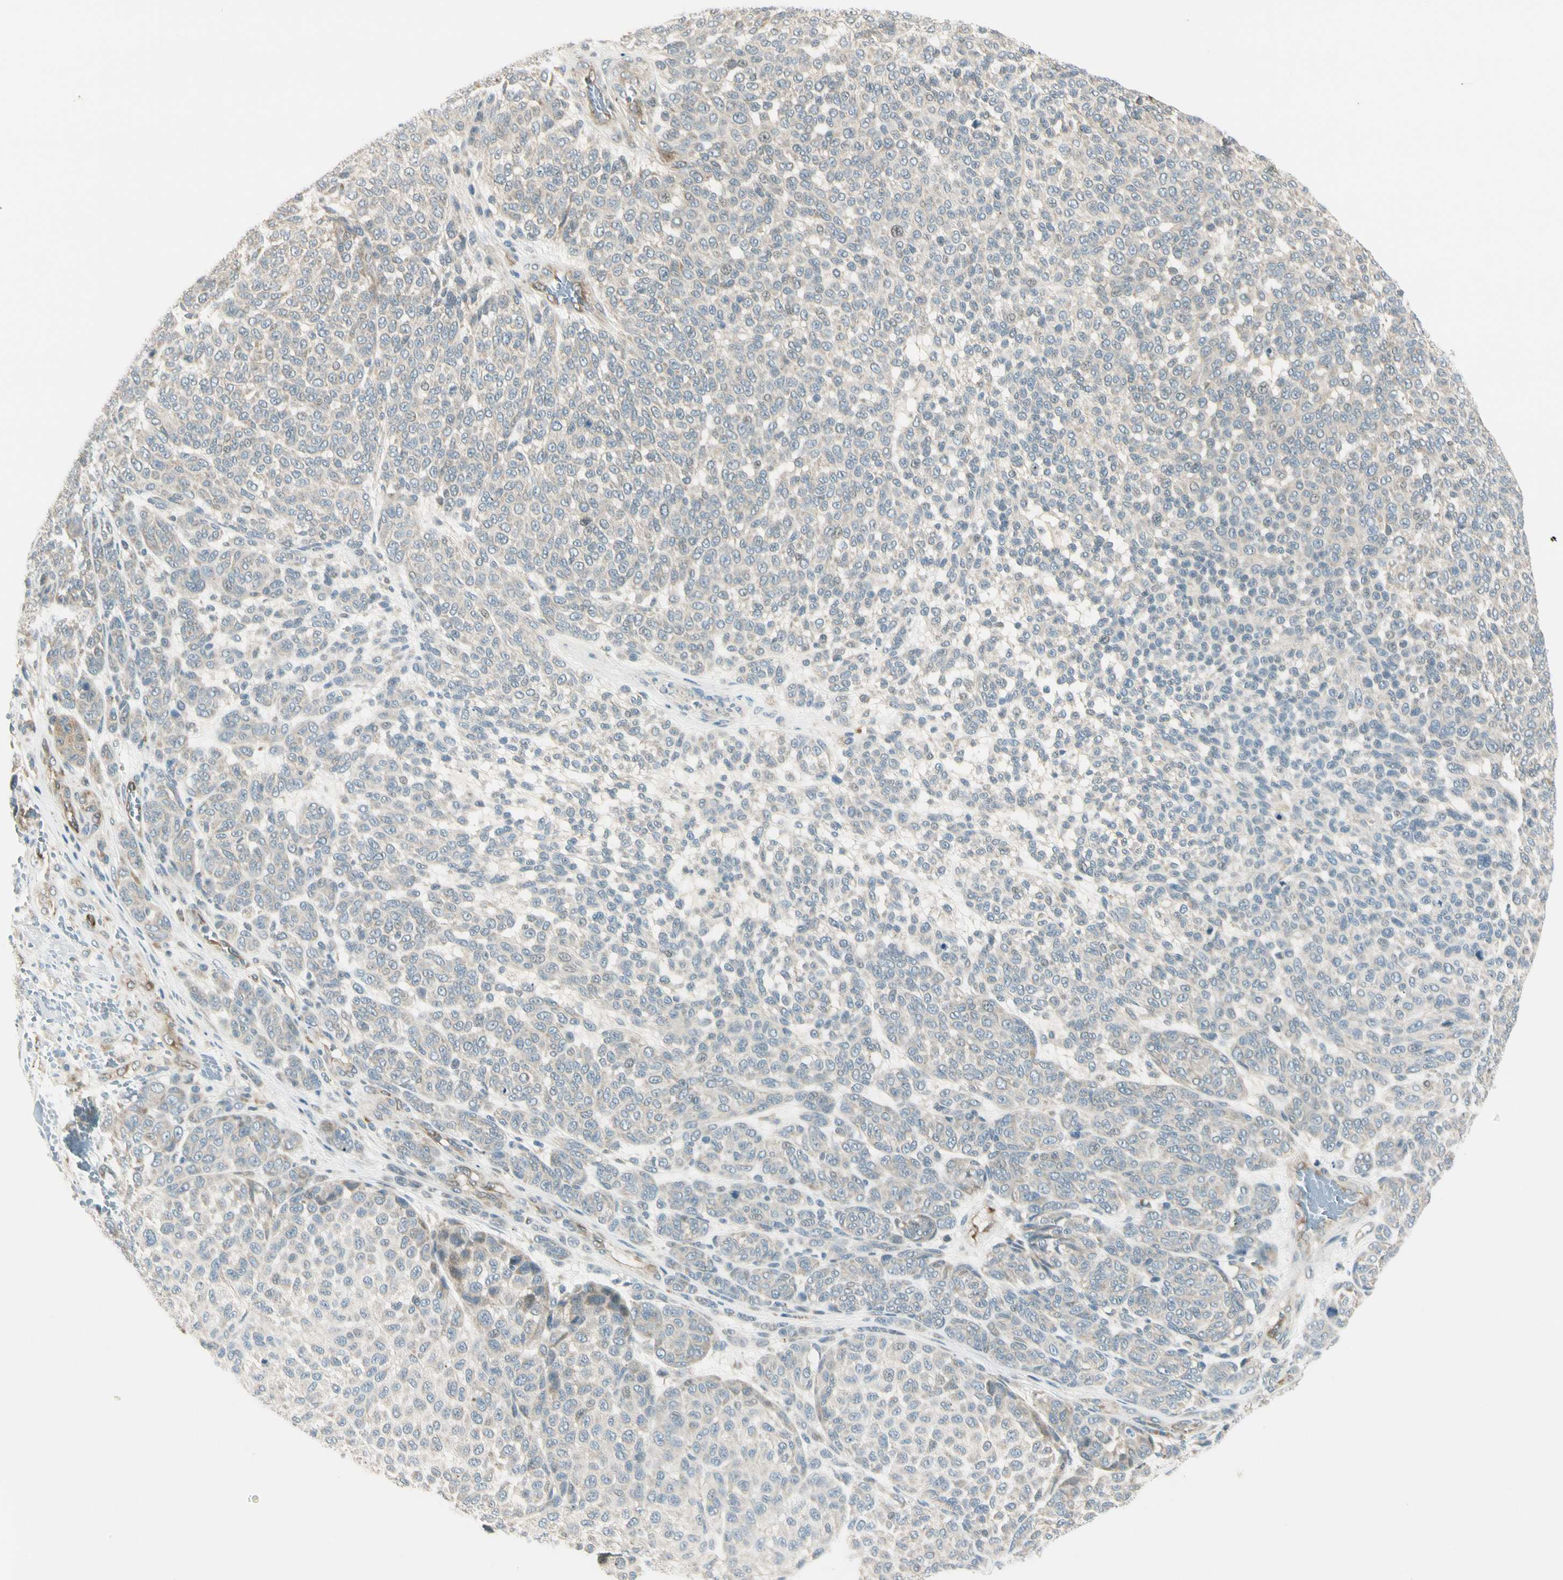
{"staining": {"intensity": "weak", "quantity": "25%-75%", "location": "cytoplasmic/membranous"}, "tissue": "melanoma", "cell_type": "Tumor cells", "image_type": "cancer", "snomed": [{"axis": "morphology", "description": "Malignant melanoma, NOS"}, {"axis": "topography", "description": "Skin"}], "caption": "This is a histology image of IHC staining of malignant melanoma, which shows weak positivity in the cytoplasmic/membranous of tumor cells.", "gene": "SVBP", "patient": {"sex": "male", "age": 59}}